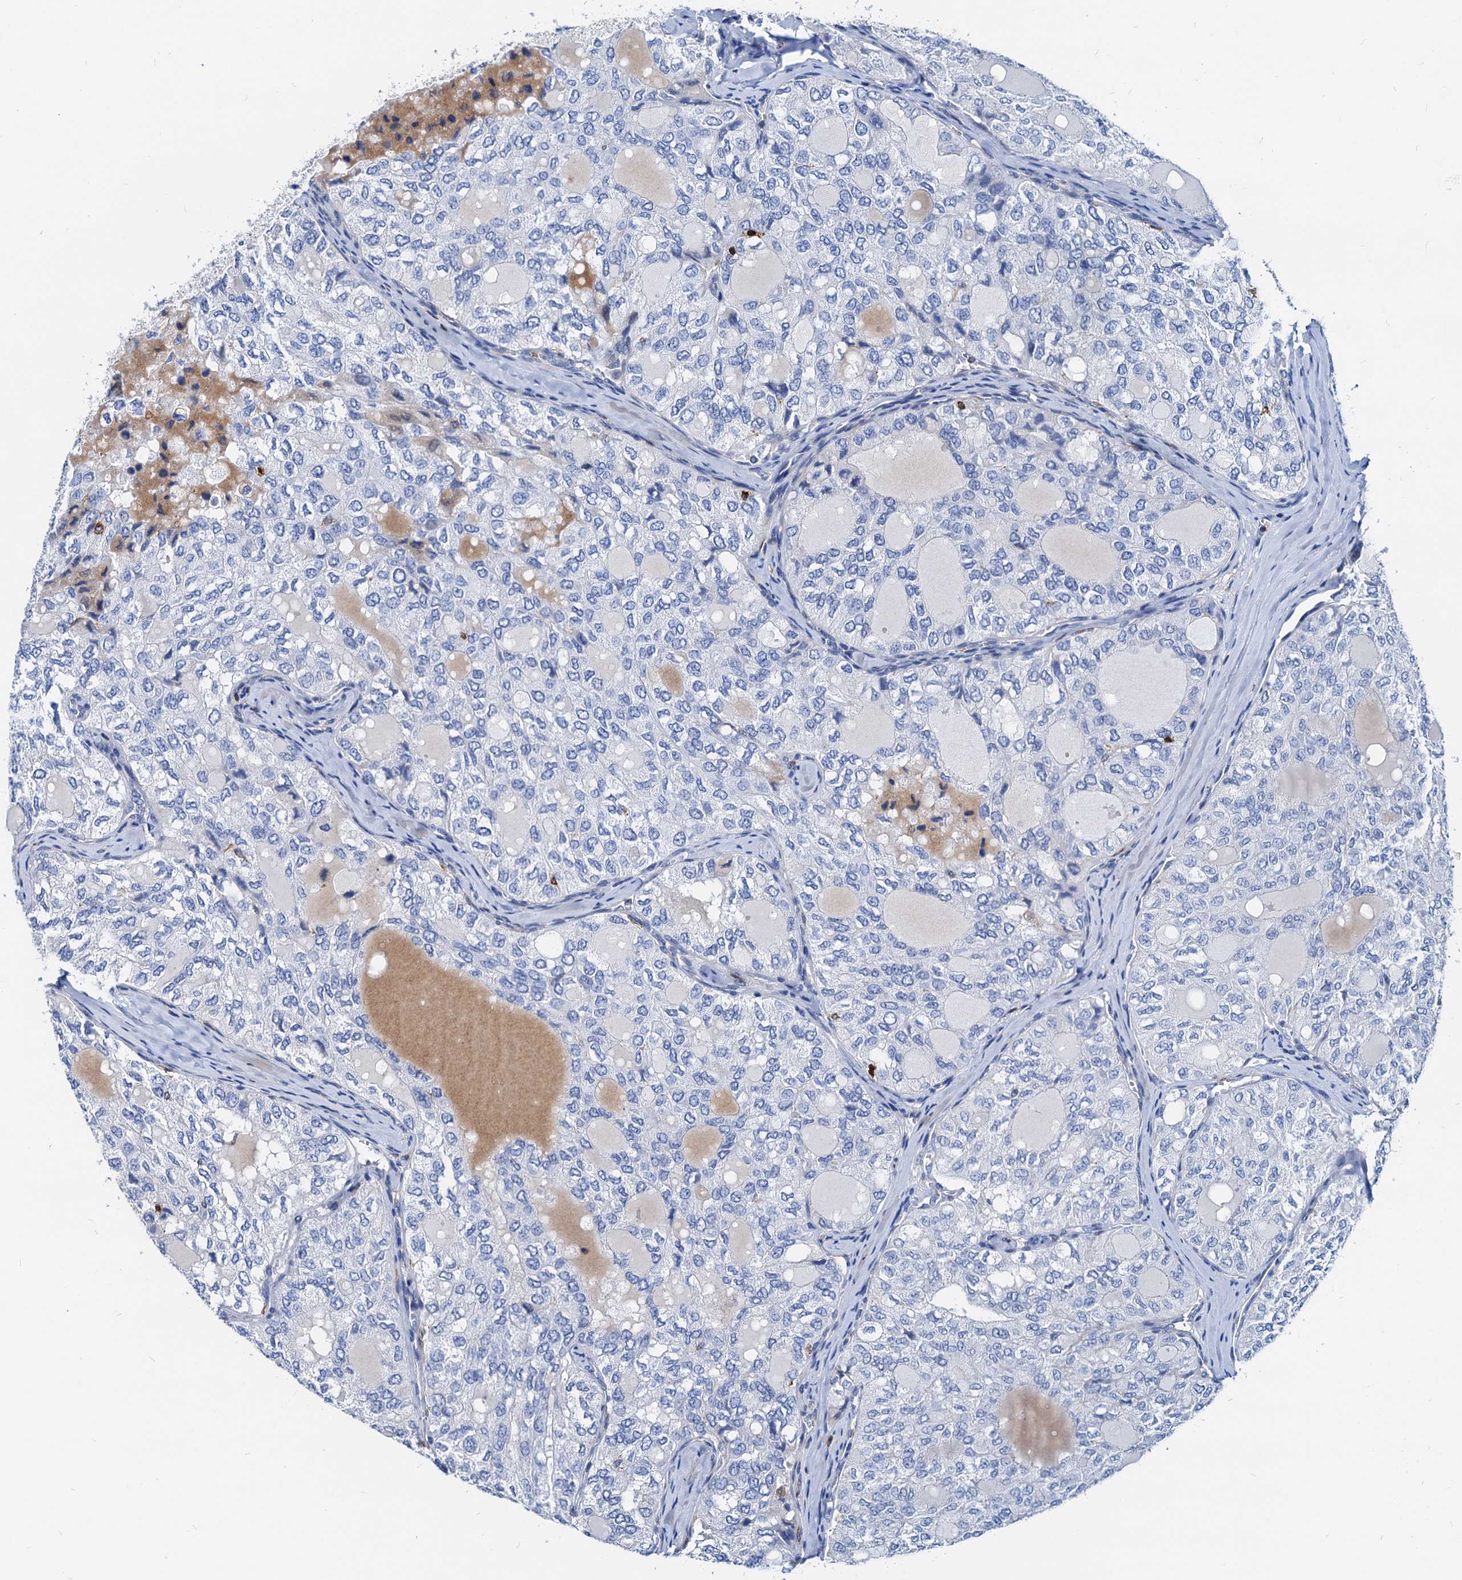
{"staining": {"intensity": "negative", "quantity": "none", "location": "none"}, "tissue": "thyroid cancer", "cell_type": "Tumor cells", "image_type": "cancer", "snomed": [{"axis": "morphology", "description": "Follicular adenoma carcinoma, NOS"}, {"axis": "topography", "description": "Thyroid gland"}], "caption": "Histopathology image shows no protein positivity in tumor cells of follicular adenoma carcinoma (thyroid) tissue.", "gene": "LCP2", "patient": {"sex": "male", "age": 75}}